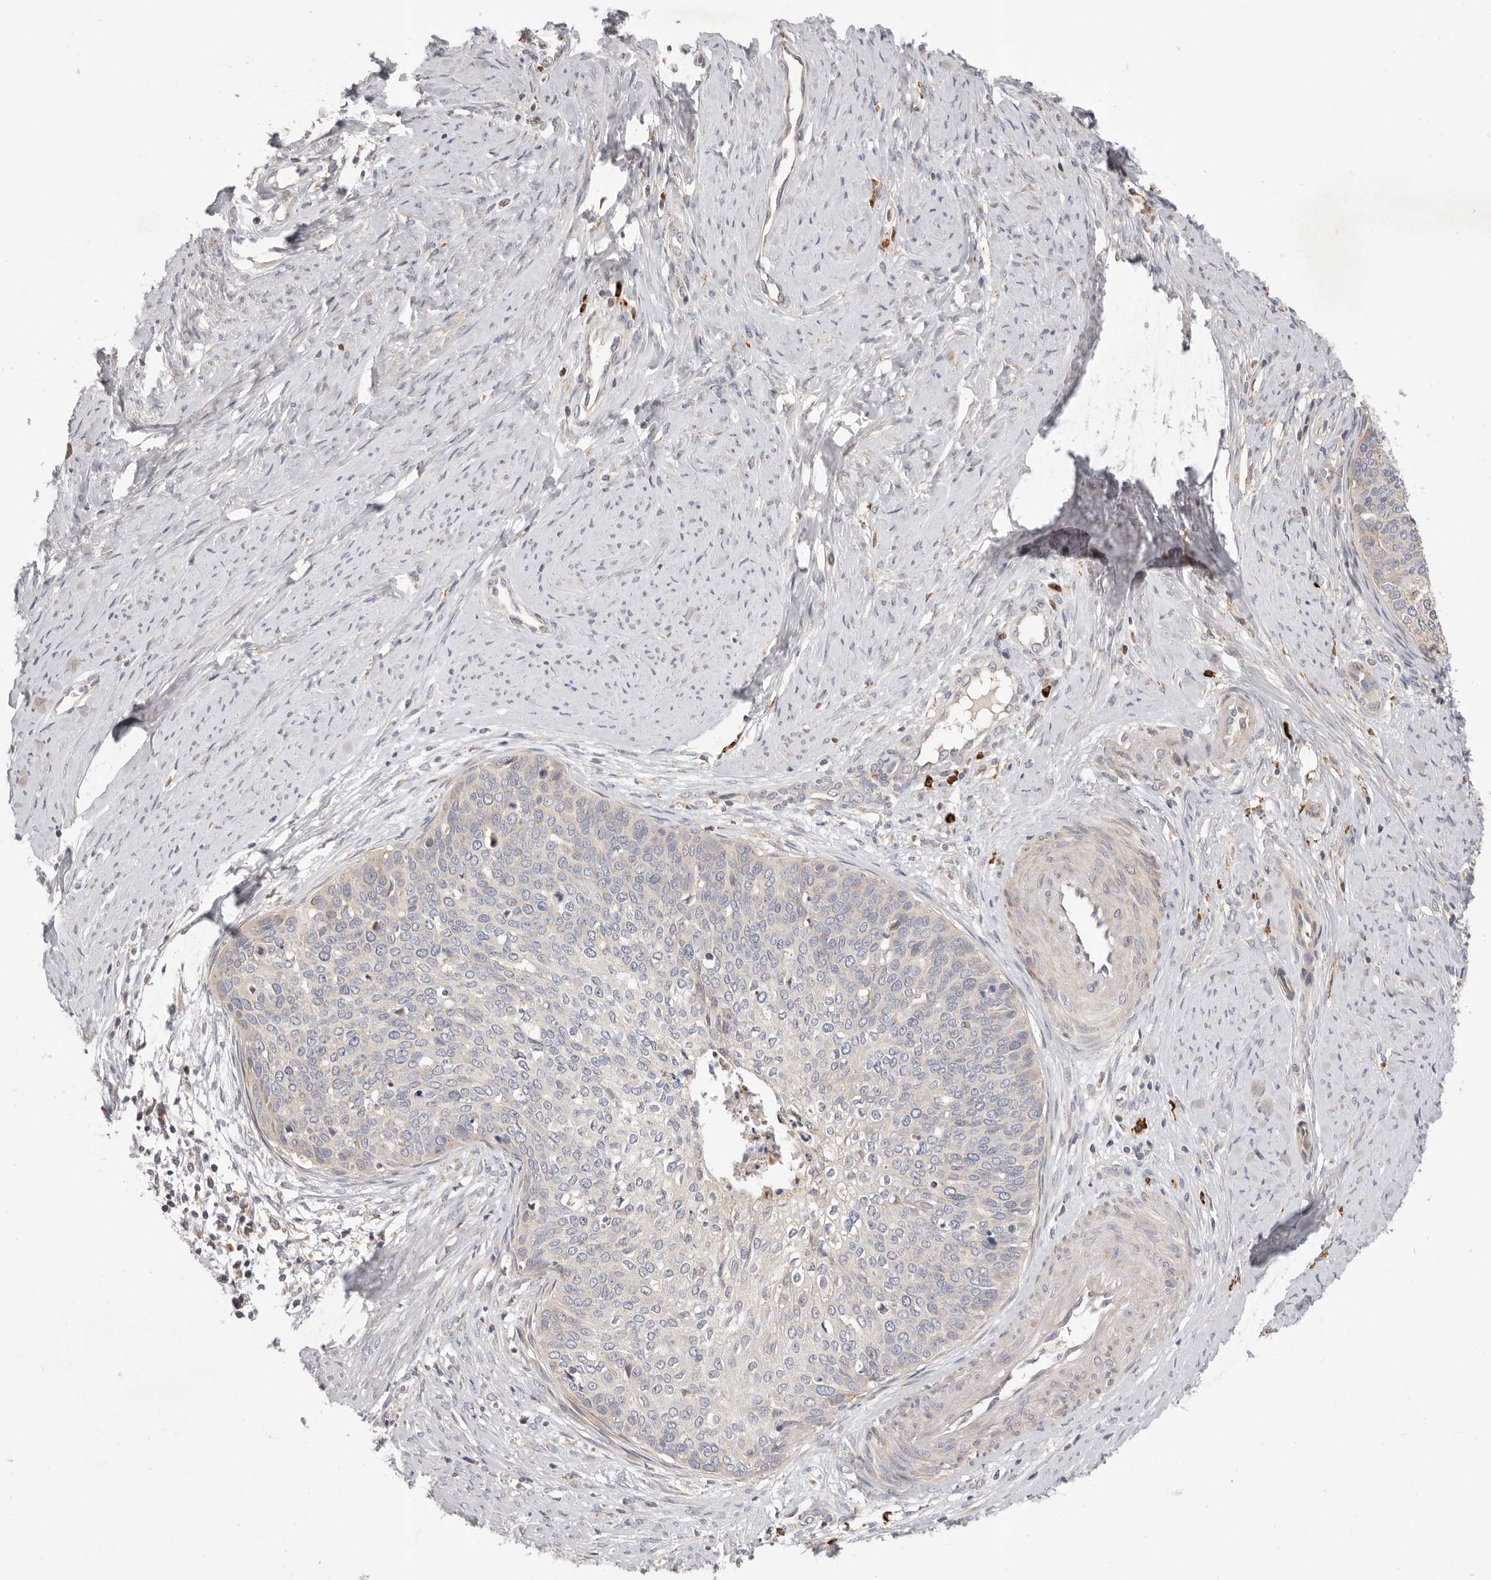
{"staining": {"intensity": "negative", "quantity": "none", "location": "none"}, "tissue": "cervical cancer", "cell_type": "Tumor cells", "image_type": "cancer", "snomed": [{"axis": "morphology", "description": "Squamous cell carcinoma, NOS"}, {"axis": "topography", "description": "Cervix"}], "caption": "Tumor cells show no significant expression in cervical squamous cell carcinoma.", "gene": "USH1C", "patient": {"sex": "female", "age": 37}}